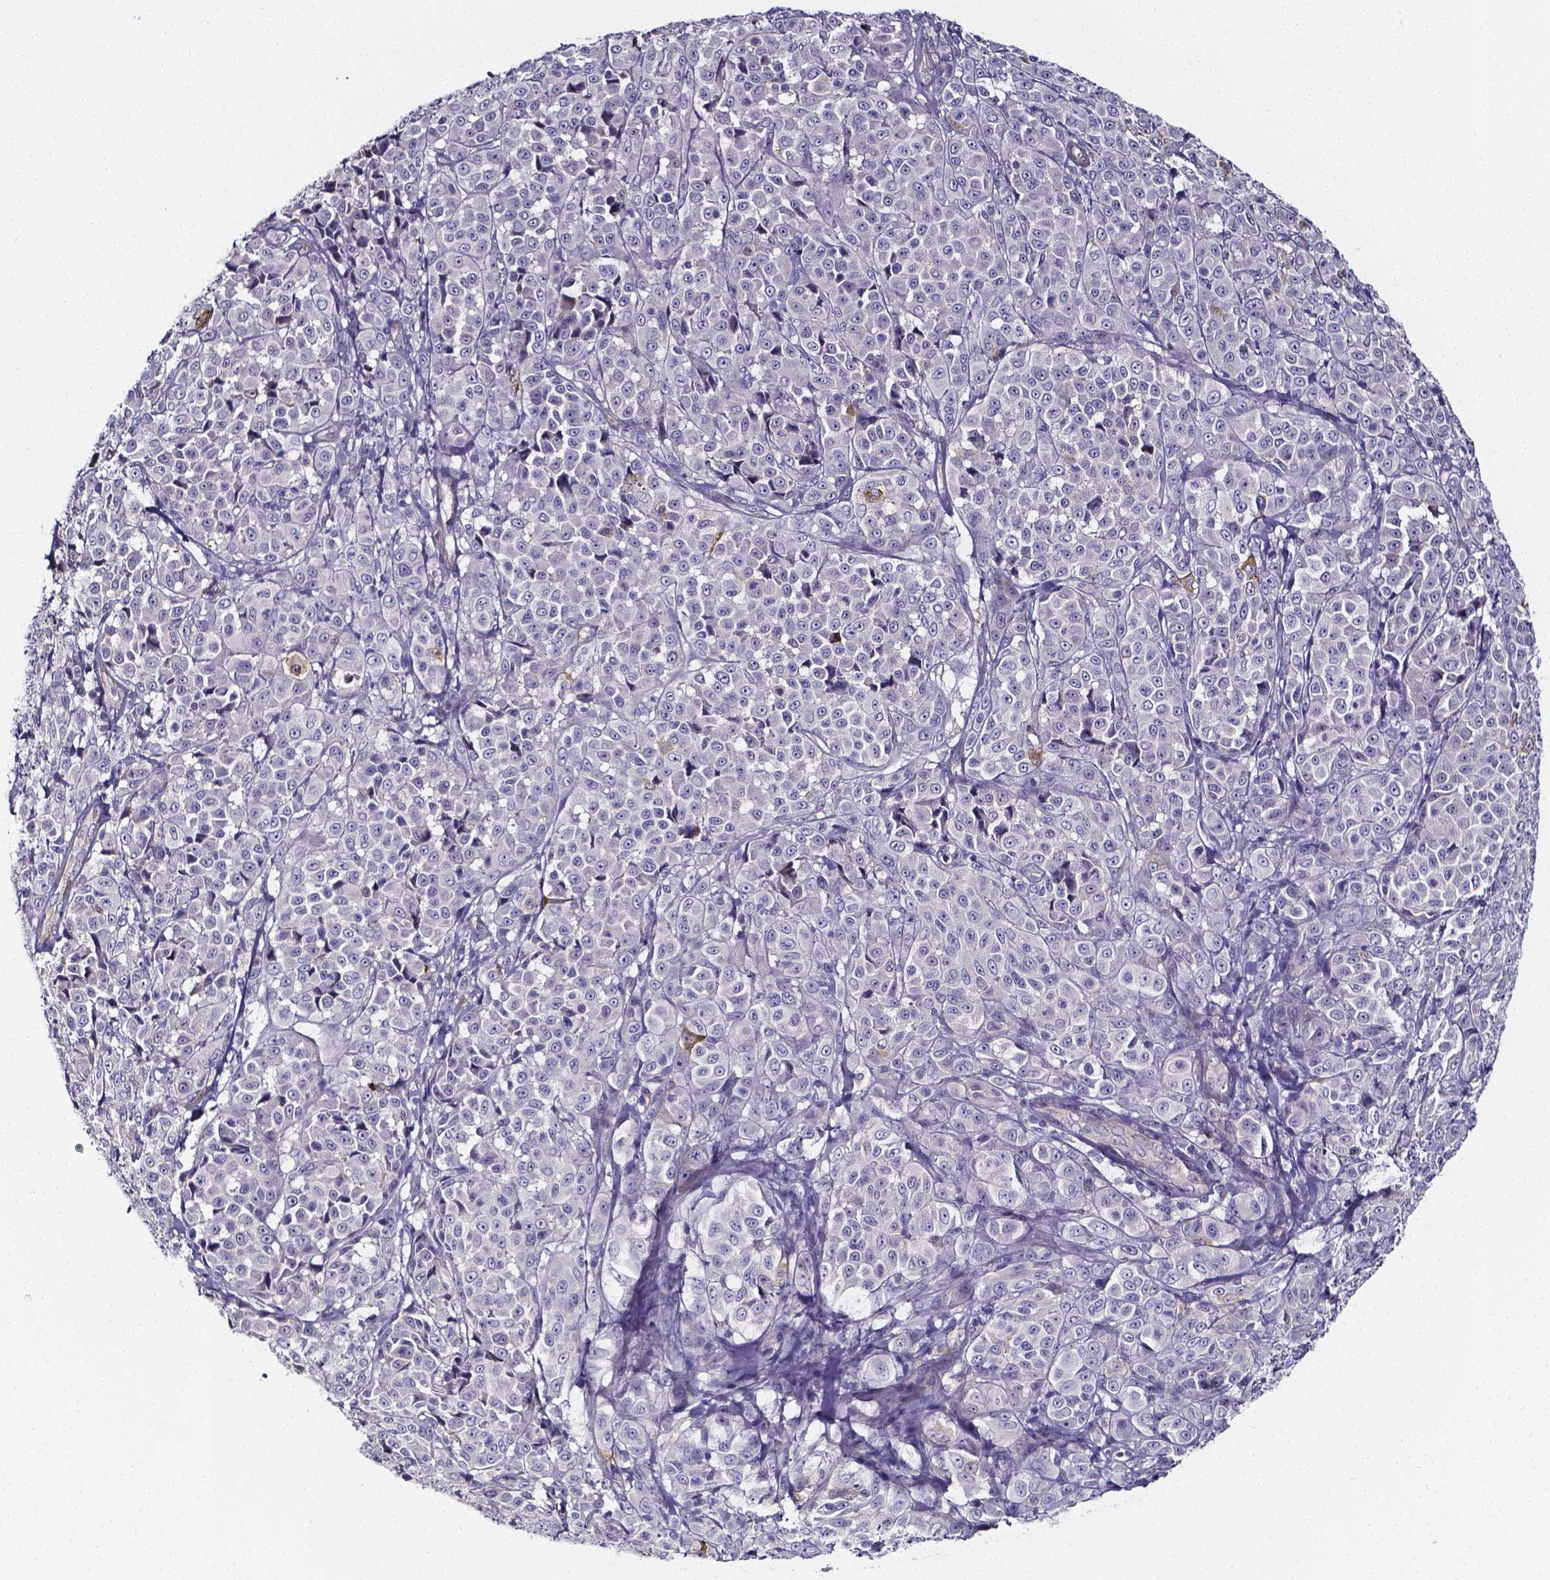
{"staining": {"intensity": "negative", "quantity": "none", "location": "none"}, "tissue": "melanoma", "cell_type": "Tumor cells", "image_type": "cancer", "snomed": [{"axis": "morphology", "description": "Malignant melanoma, NOS"}, {"axis": "topography", "description": "Skin"}], "caption": "Immunohistochemistry (IHC) of melanoma displays no expression in tumor cells.", "gene": "CACNG8", "patient": {"sex": "male", "age": 89}}